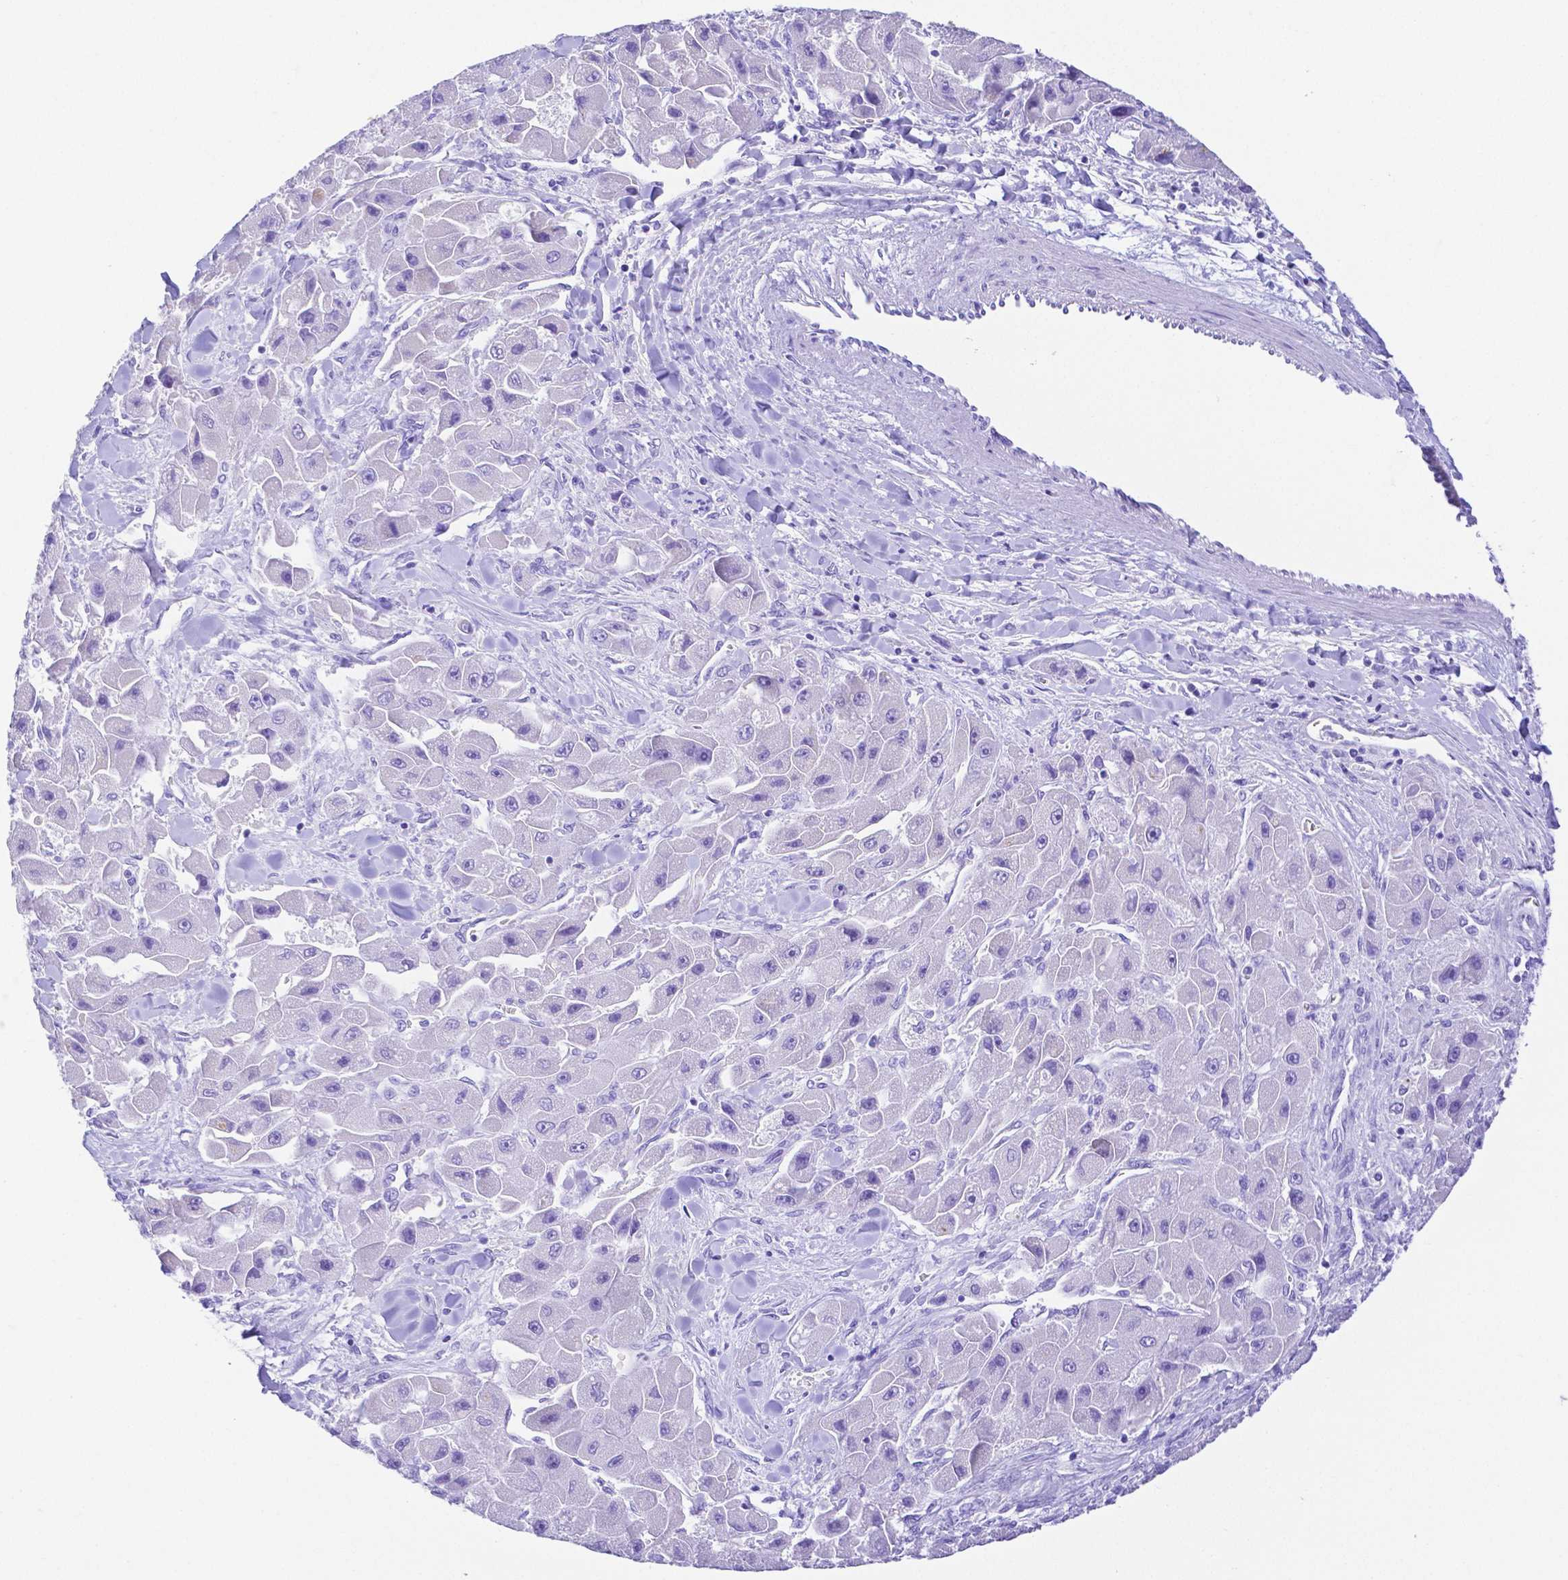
{"staining": {"intensity": "negative", "quantity": "none", "location": "none"}, "tissue": "liver cancer", "cell_type": "Tumor cells", "image_type": "cancer", "snomed": [{"axis": "morphology", "description": "Carcinoma, Hepatocellular, NOS"}, {"axis": "topography", "description": "Liver"}], "caption": "High power microscopy micrograph of an immunohistochemistry micrograph of liver hepatocellular carcinoma, revealing no significant expression in tumor cells.", "gene": "SMR3A", "patient": {"sex": "male", "age": 24}}